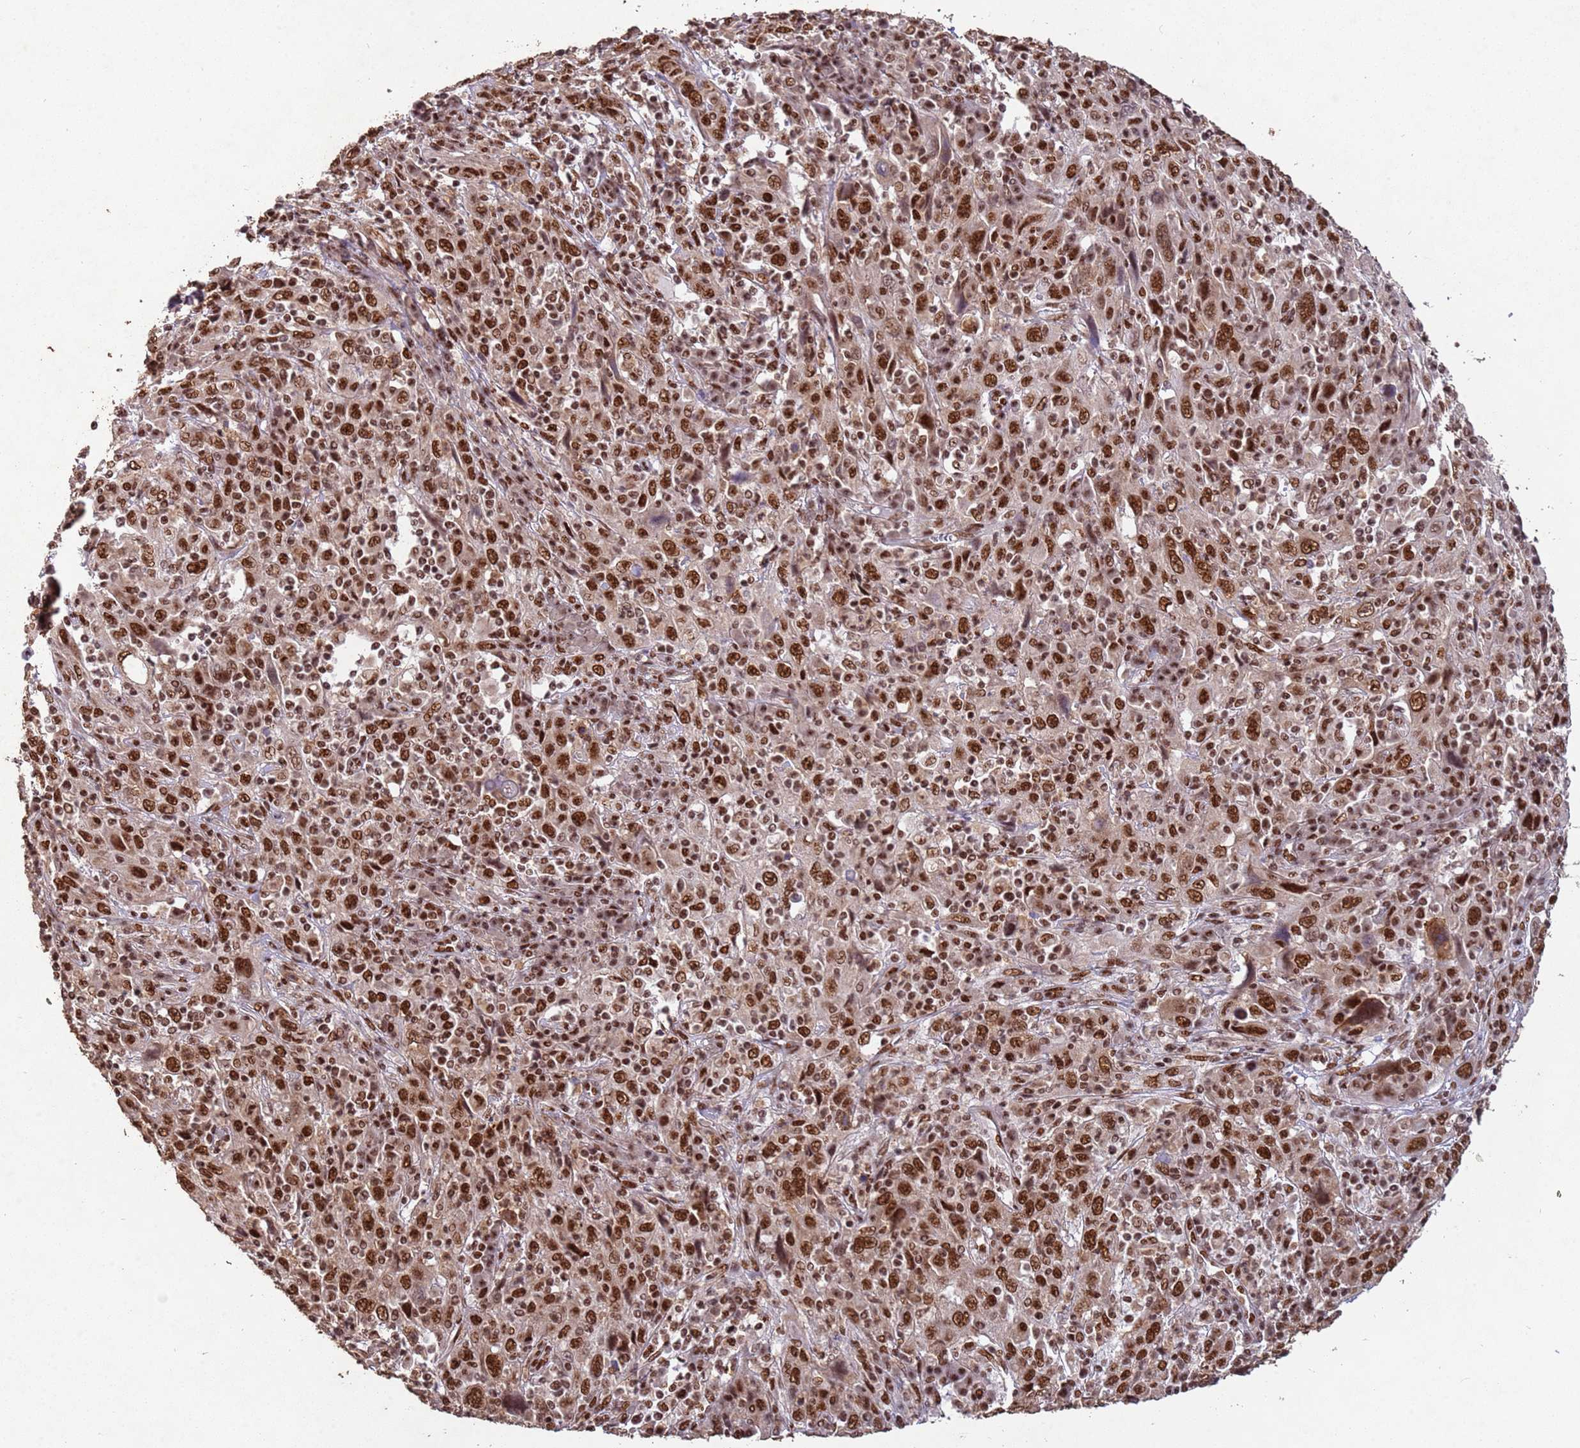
{"staining": {"intensity": "strong", "quantity": ">75%", "location": "nuclear"}, "tissue": "cervical cancer", "cell_type": "Tumor cells", "image_type": "cancer", "snomed": [{"axis": "morphology", "description": "Squamous cell carcinoma, NOS"}, {"axis": "topography", "description": "Cervix"}], "caption": "Human squamous cell carcinoma (cervical) stained for a protein (brown) exhibits strong nuclear positive expression in about >75% of tumor cells.", "gene": "ESF1", "patient": {"sex": "female", "age": 46}}